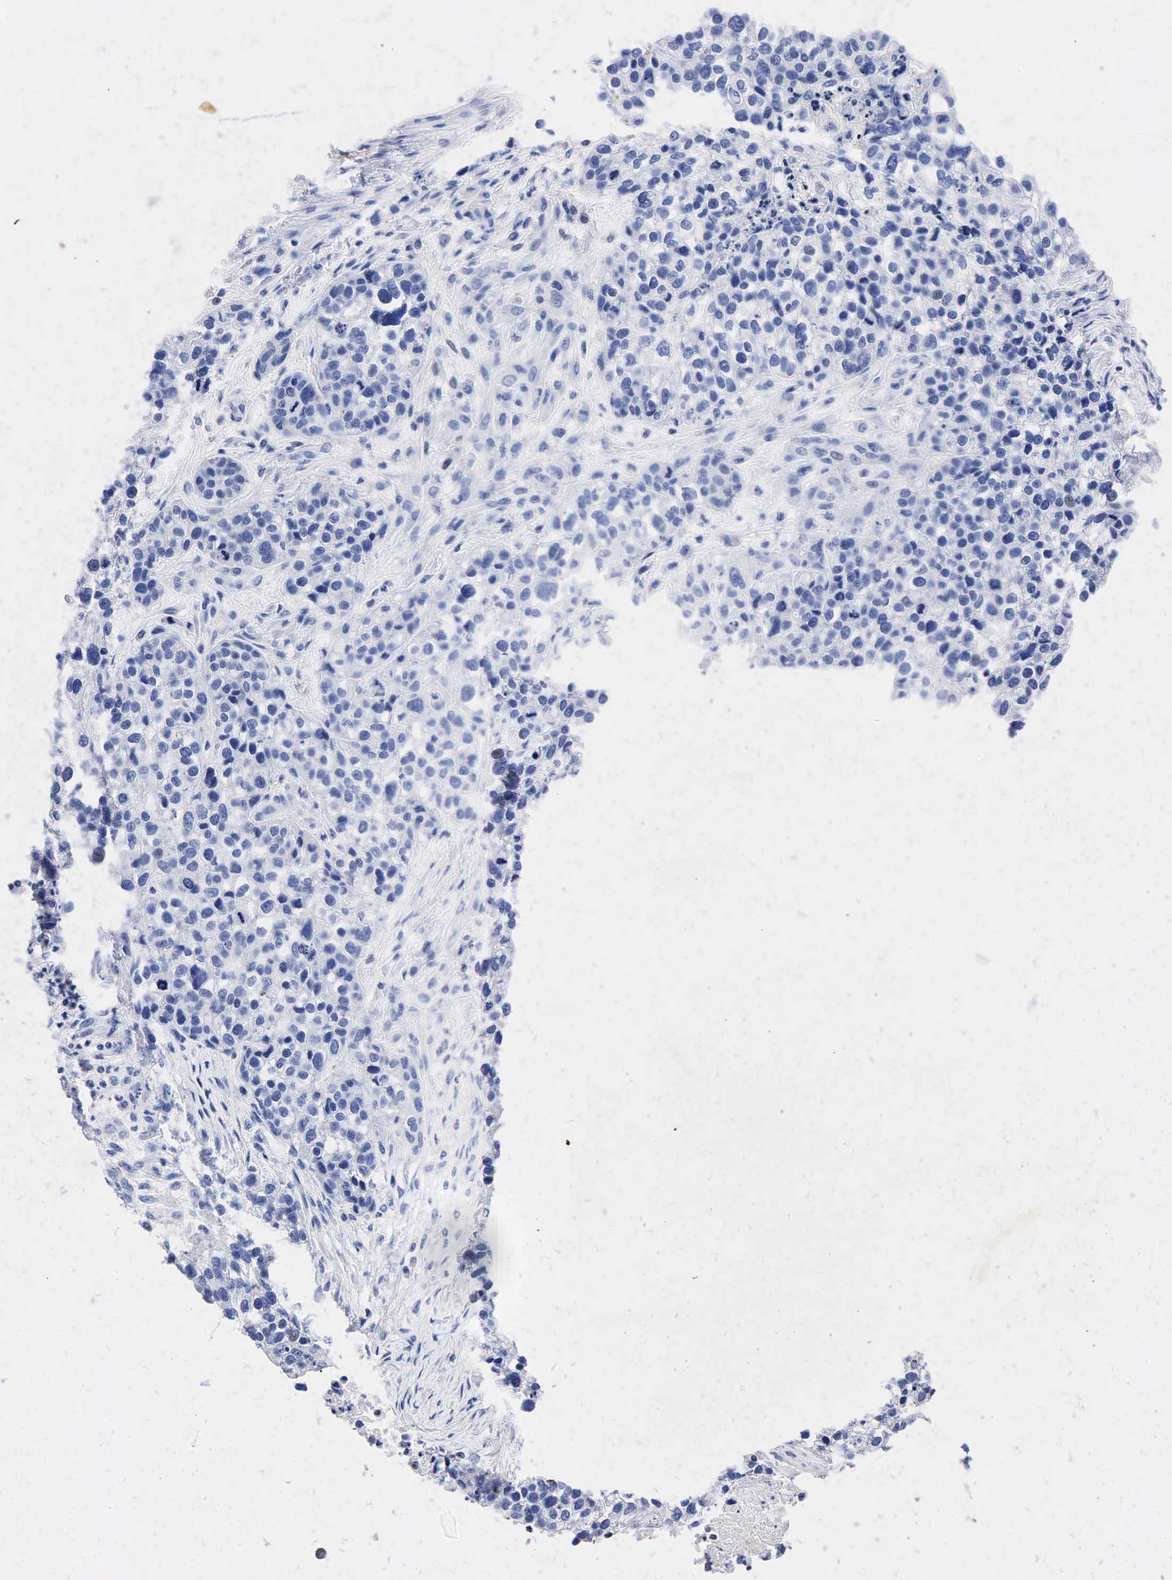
{"staining": {"intensity": "negative", "quantity": "none", "location": "none"}, "tissue": "lung cancer", "cell_type": "Tumor cells", "image_type": "cancer", "snomed": [{"axis": "morphology", "description": "Squamous cell carcinoma, NOS"}, {"axis": "topography", "description": "Lymph node"}, {"axis": "topography", "description": "Lung"}], "caption": "A high-resolution histopathology image shows immunohistochemistry staining of squamous cell carcinoma (lung), which exhibits no significant staining in tumor cells.", "gene": "SYP", "patient": {"sex": "male", "age": 74}}